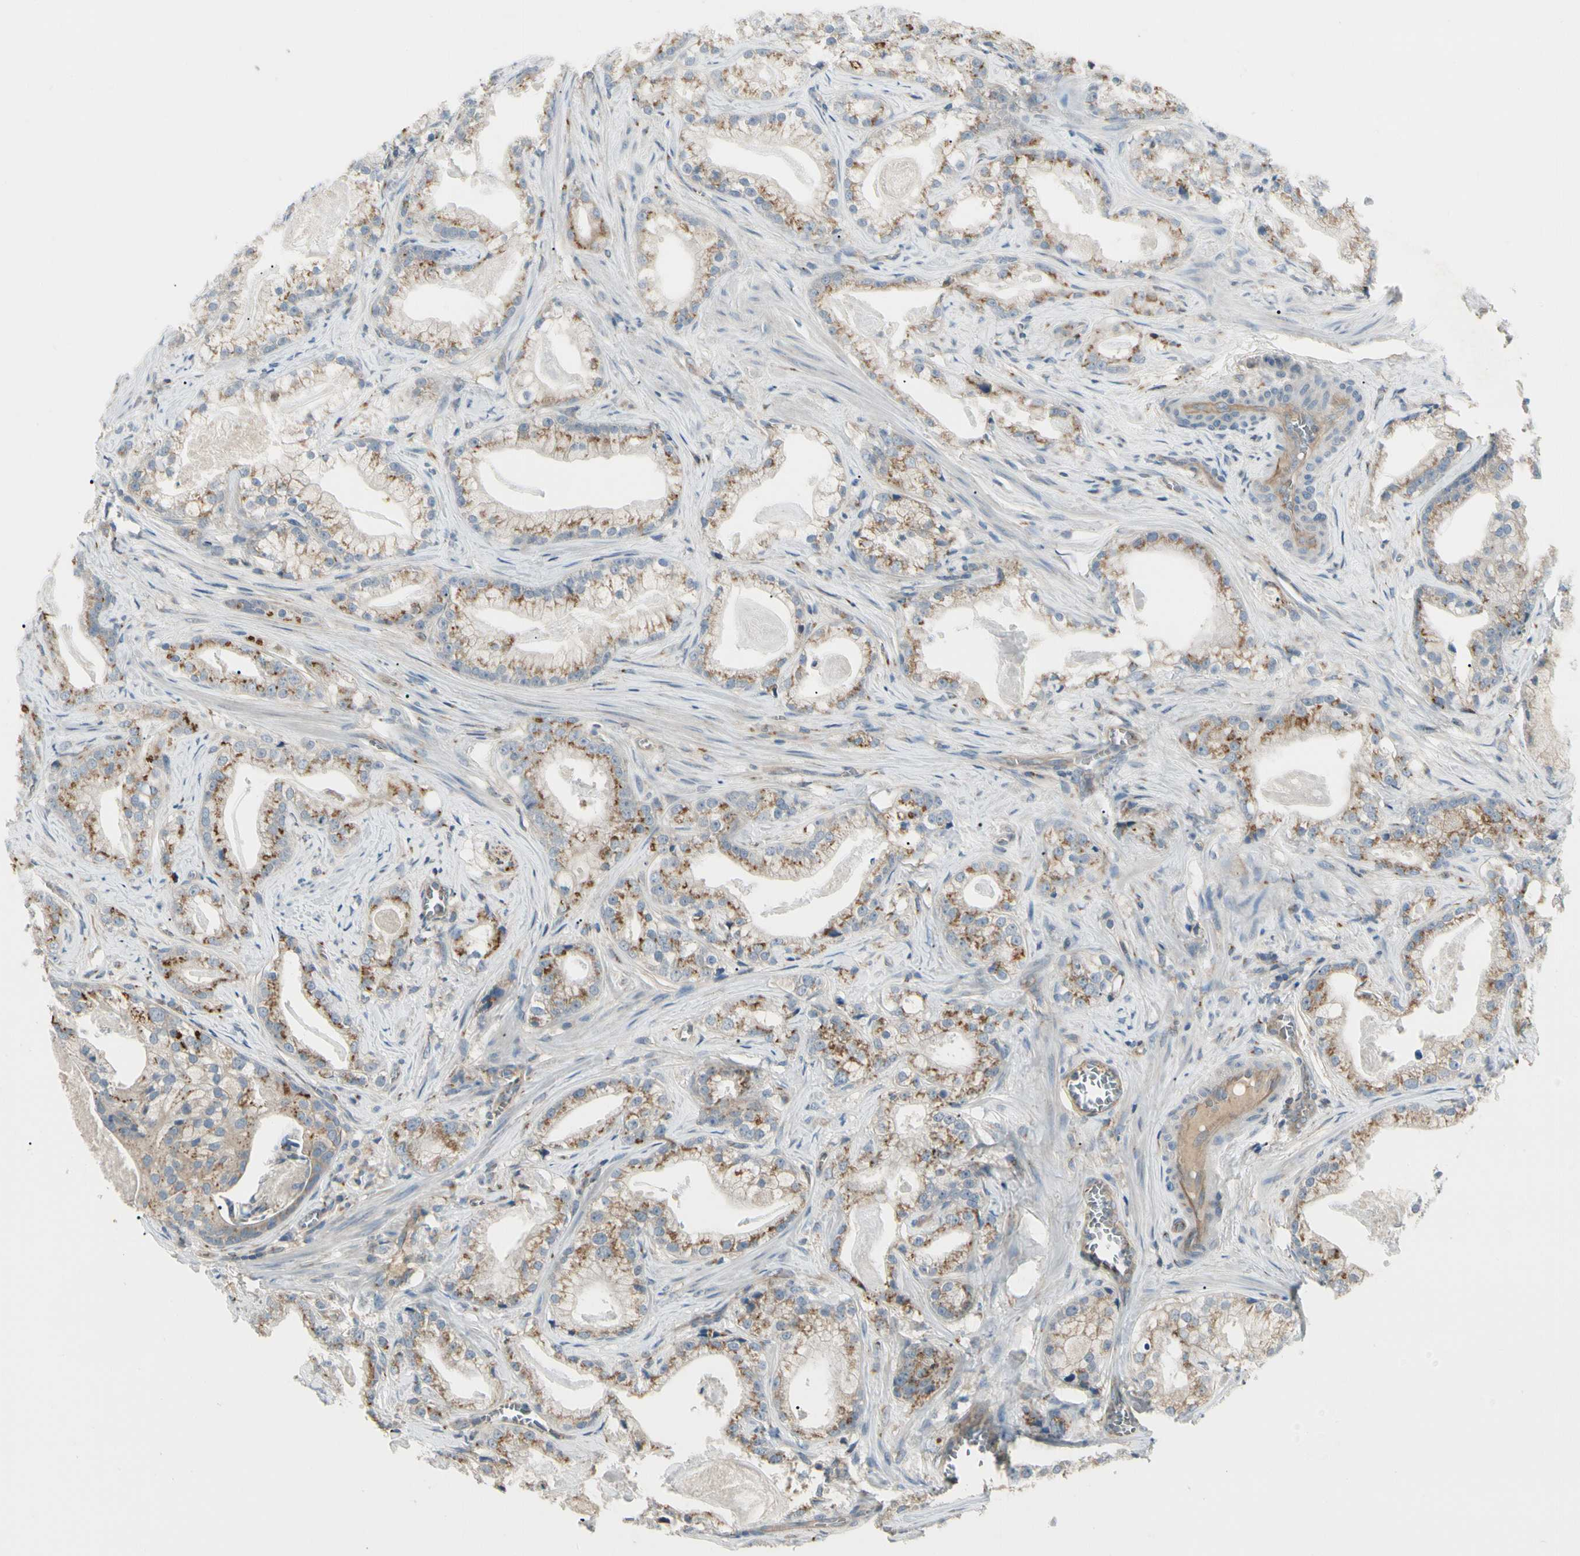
{"staining": {"intensity": "moderate", "quantity": ">75%", "location": "cytoplasmic/membranous"}, "tissue": "prostate cancer", "cell_type": "Tumor cells", "image_type": "cancer", "snomed": [{"axis": "morphology", "description": "Adenocarcinoma, Low grade"}, {"axis": "topography", "description": "Prostate"}], "caption": "An image of human prostate cancer (low-grade adenocarcinoma) stained for a protein reveals moderate cytoplasmic/membranous brown staining in tumor cells.", "gene": "ABCA3", "patient": {"sex": "male", "age": 59}}